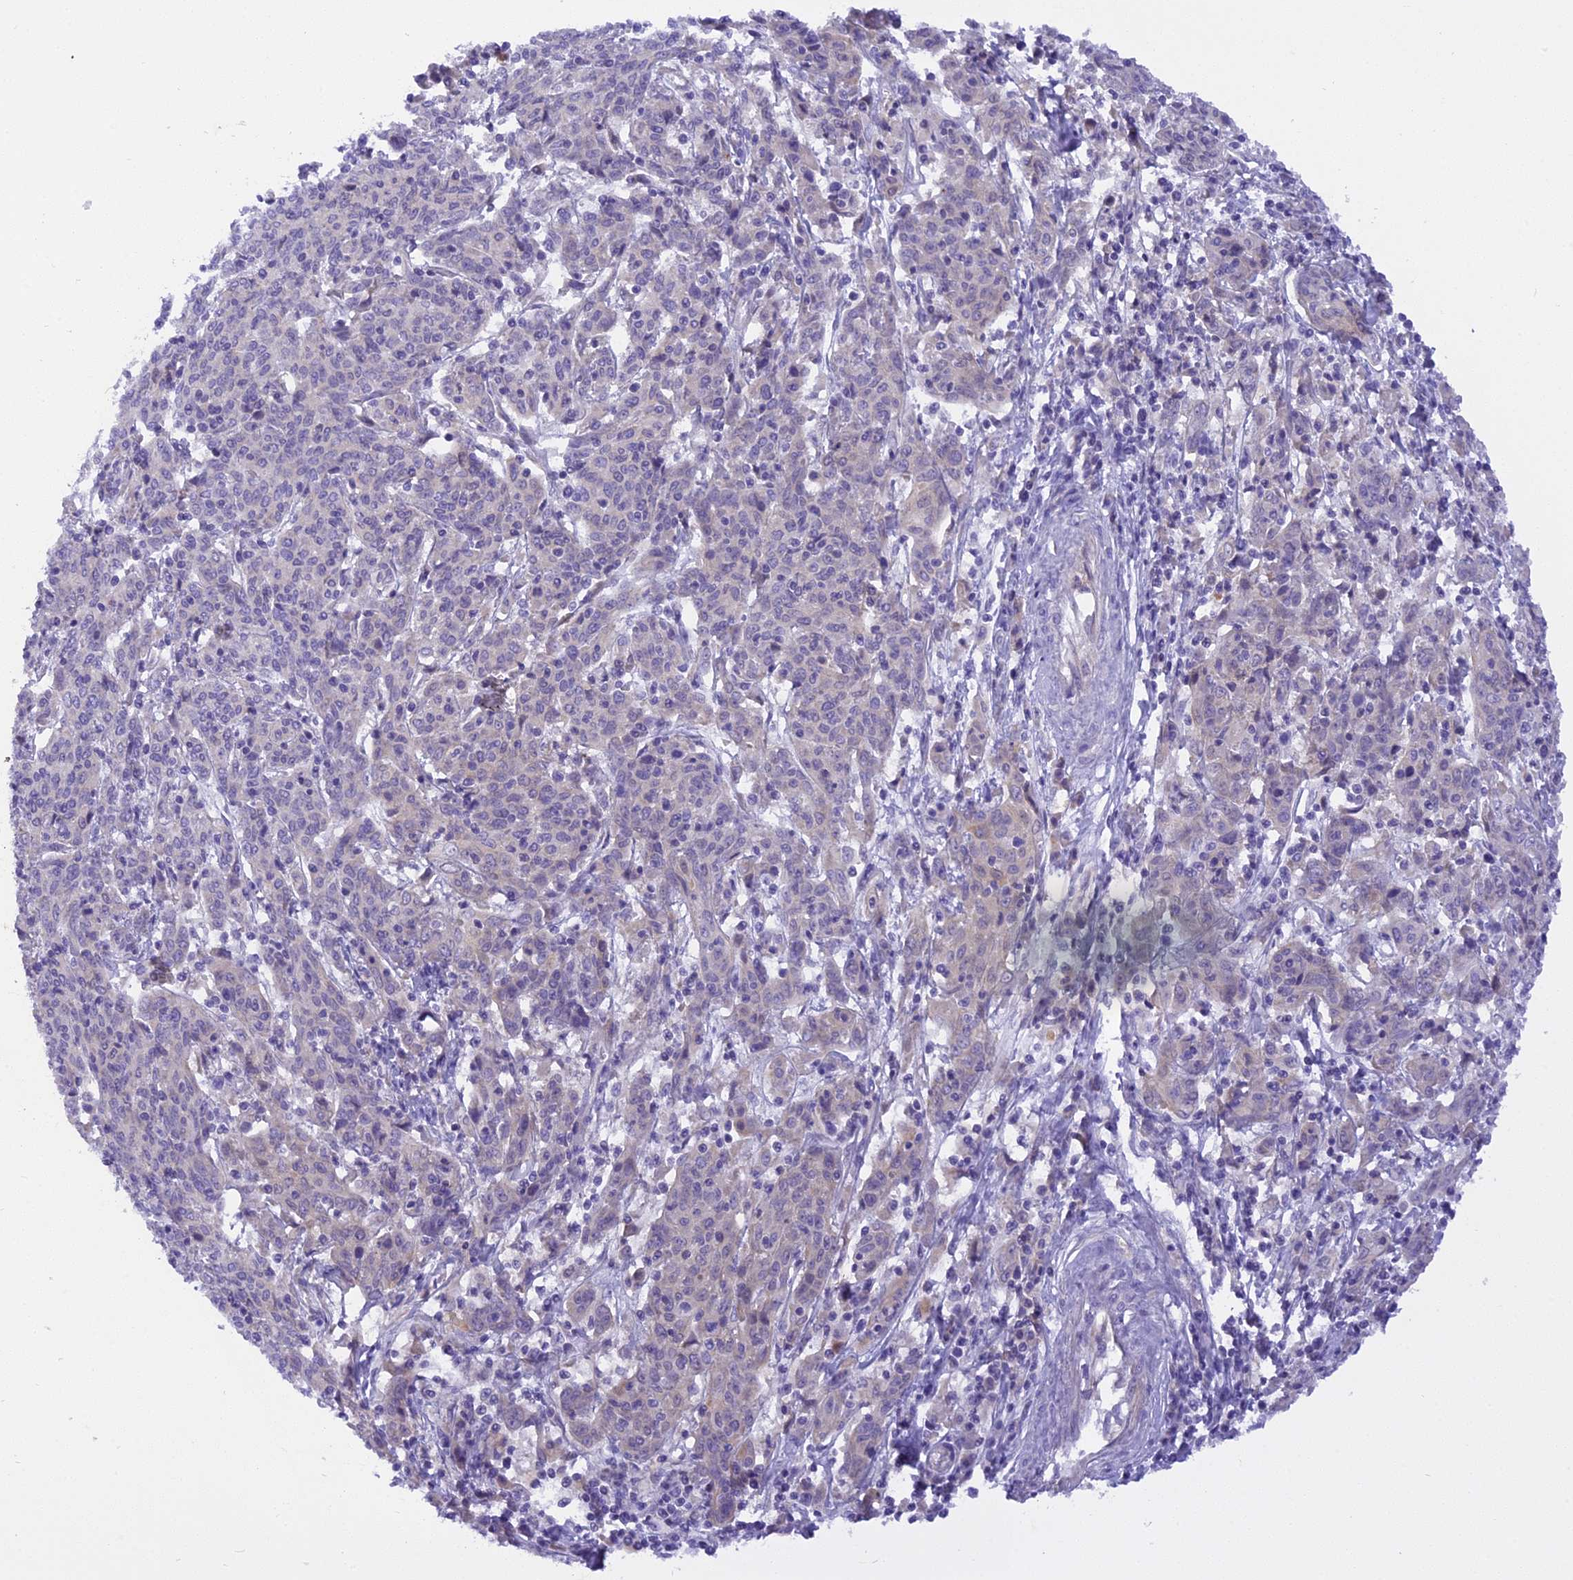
{"staining": {"intensity": "negative", "quantity": "none", "location": "none"}, "tissue": "cervical cancer", "cell_type": "Tumor cells", "image_type": "cancer", "snomed": [{"axis": "morphology", "description": "Squamous cell carcinoma, NOS"}, {"axis": "topography", "description": "Cervix"}], "caption": "Tumor cells show no significant expression in squamous cell carcinoma (cervical).", "gene": "TRIM3", "patient": {"sex": "female", "age": 67}}